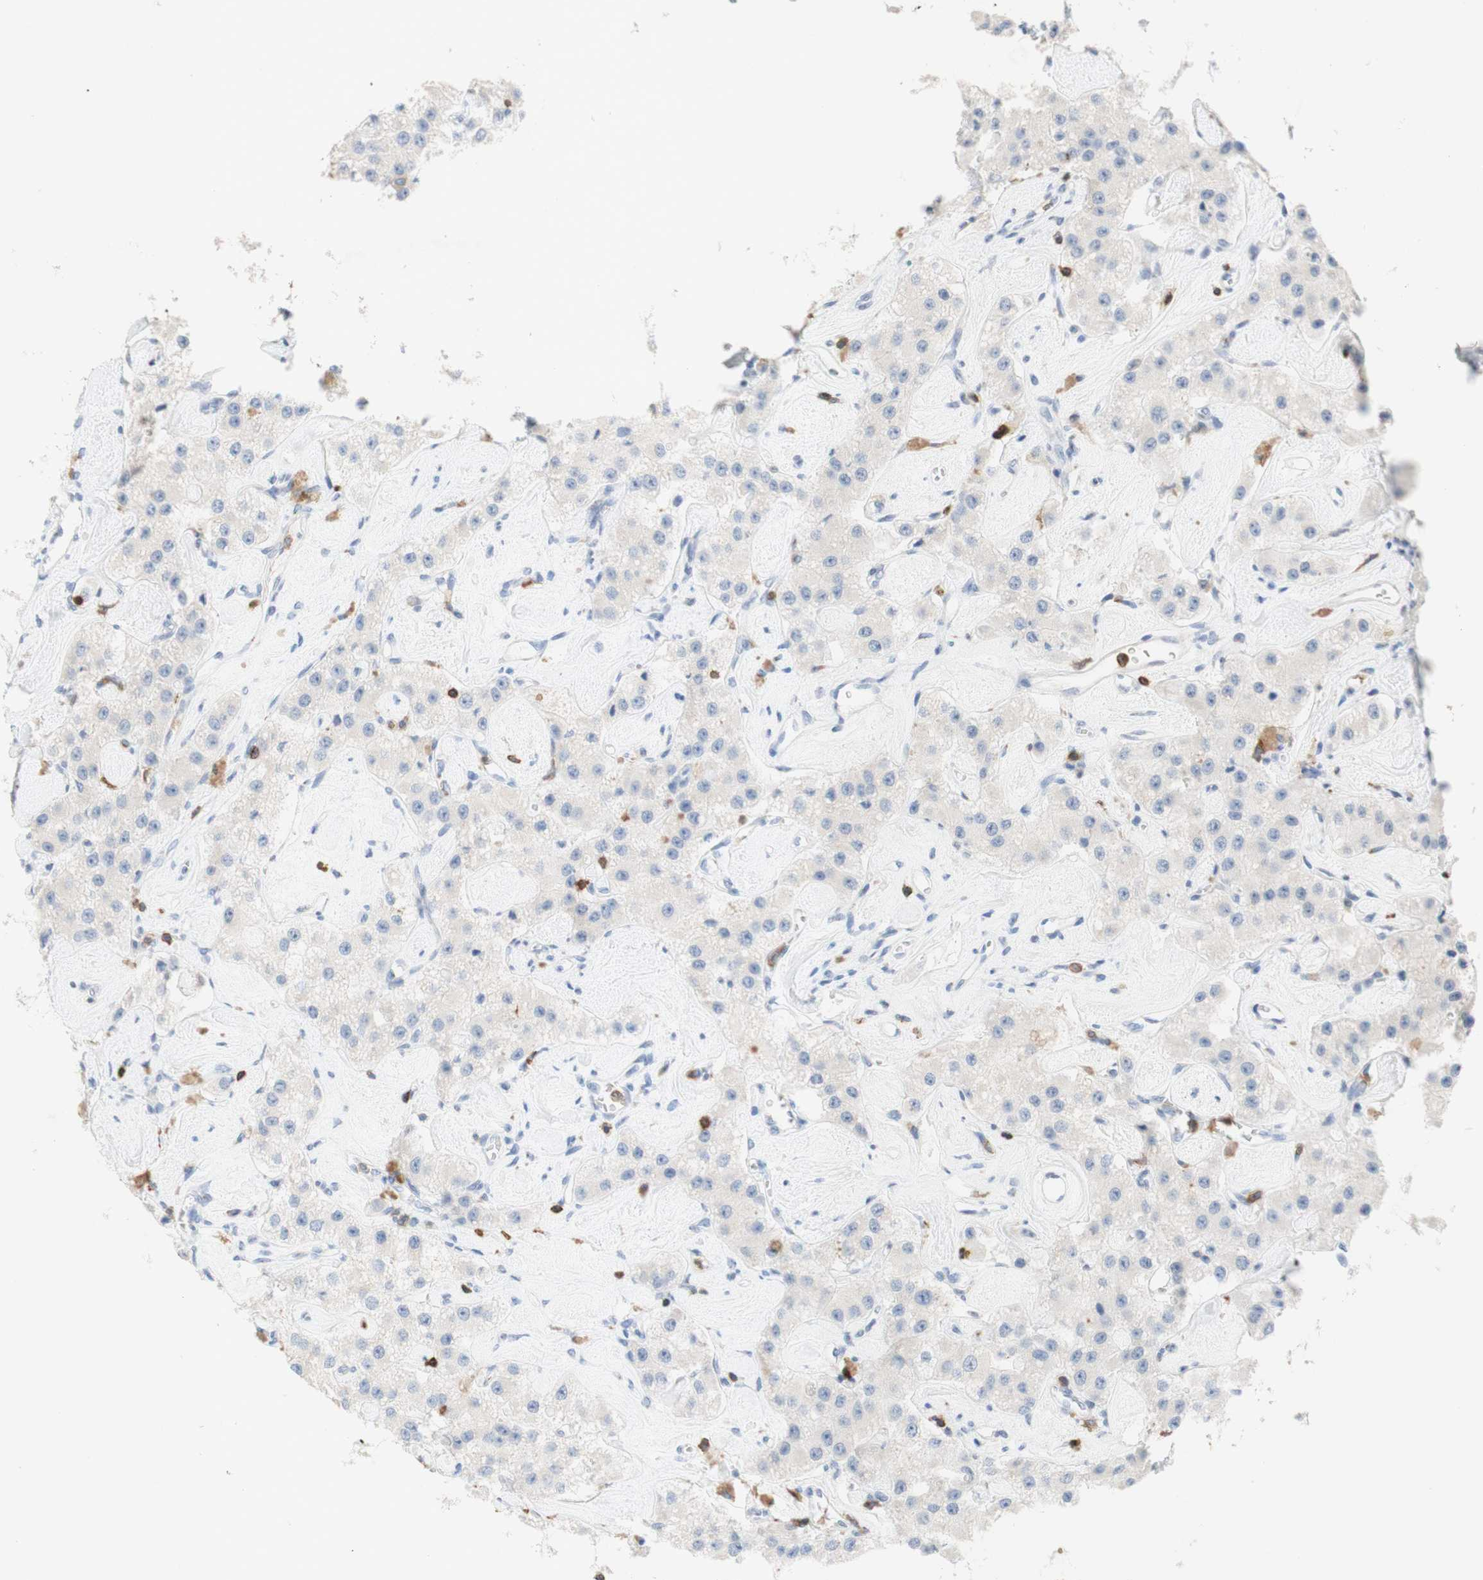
{"staining": {"intensity": "negative", "quantity": "none", "location": "none"}, "tissue": "carcinoid", "cell_type": "Tumor cells", "image_type": "cancer", "snomed": [{"axis": "morphology", "description": "Carcinoid, malignant, NOS"}, {"axis": "topography", "description": "Pancreas"}], "caption": "IHC of human carcinoid exhibits no expression in tumor cells. (Stains: DAB immunohistochemistry (IHC) with hematoxylin counter stain, Microscopy: brightfield microscopy at high magnification).", "gene": "SPINK6", "patient": {"sex": "male", "age": 41}}